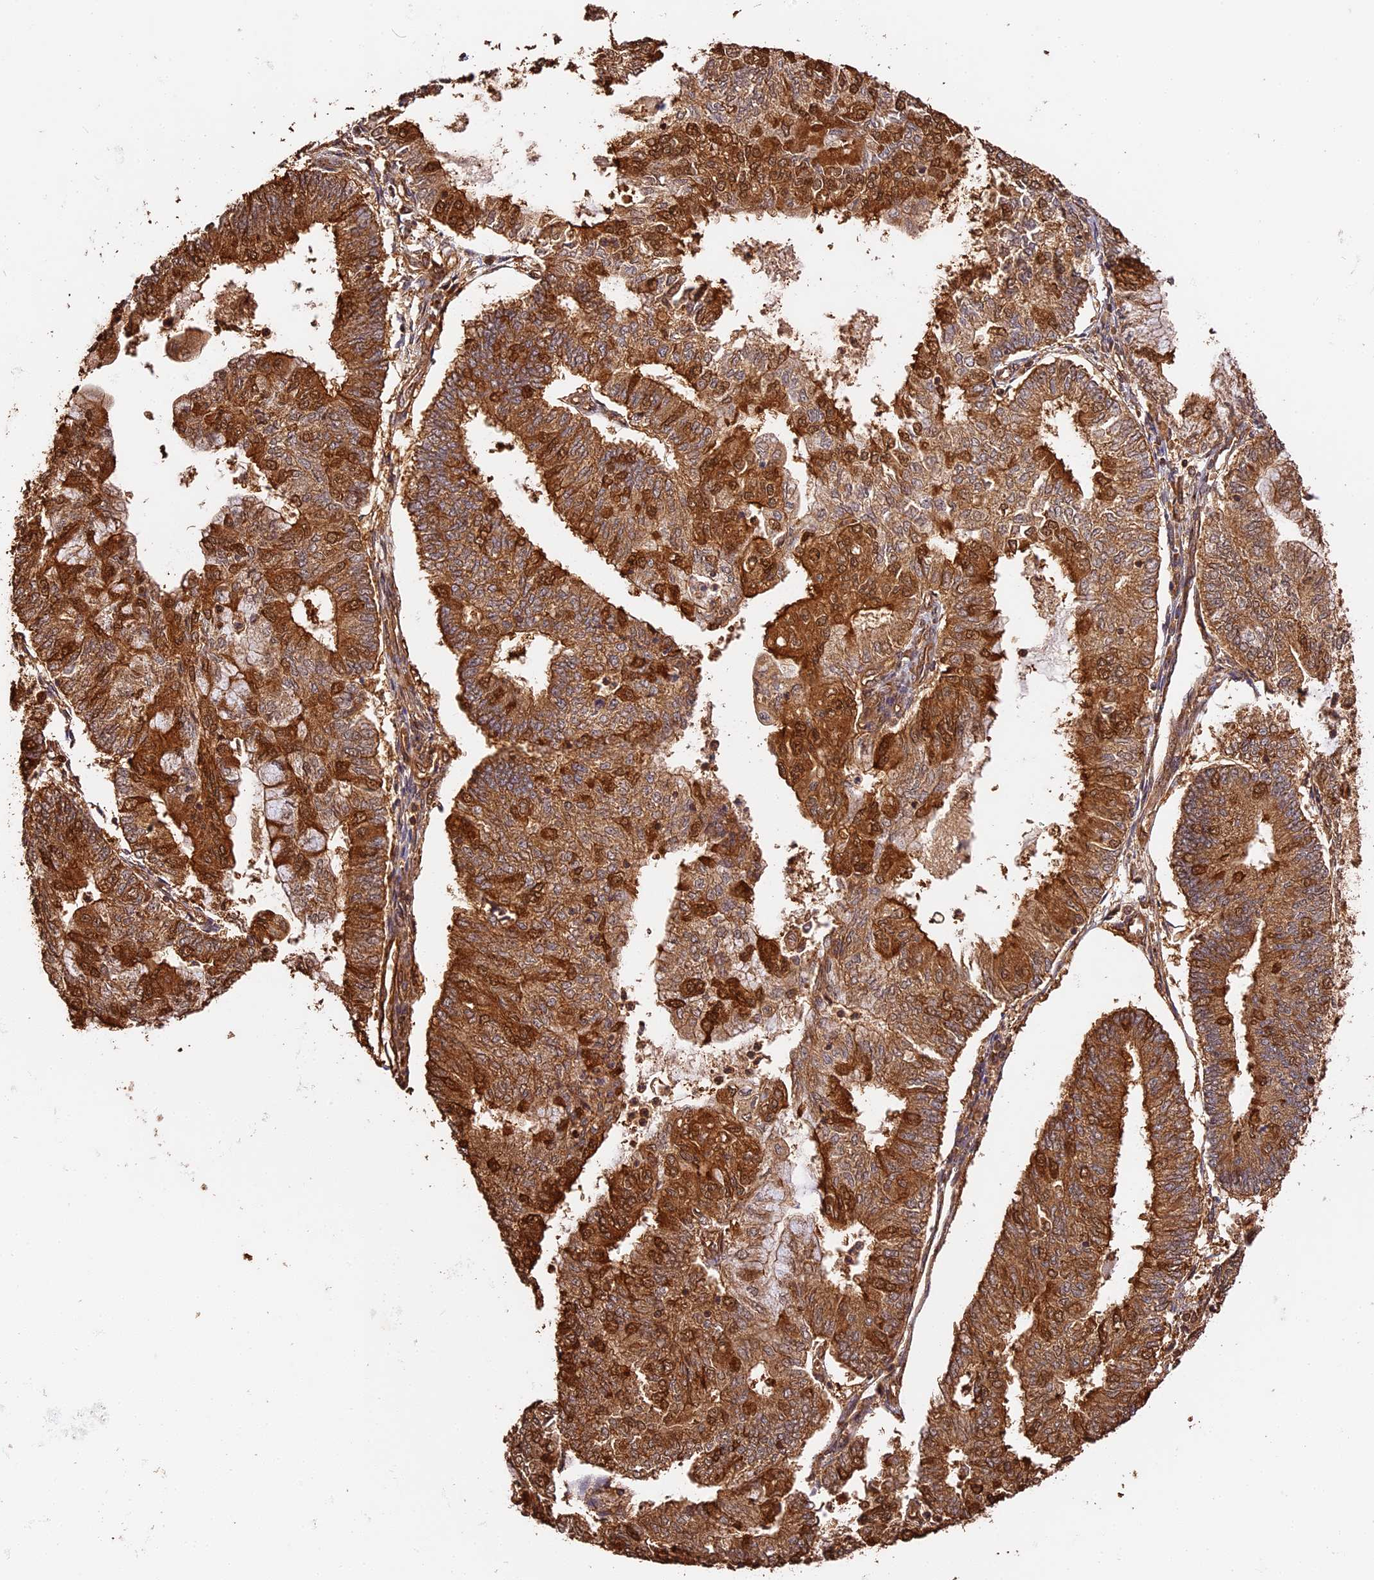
{"staining": {"intensity": "moderate", "quantity": ">75%", "location": "cytoplasmic/membranous"}, "tissue": "endometrial cancer", "cell_type": "Tumor cells", "image_type": "cancer", "snomed": [{"axis": "morphology", "description": "Adenocarcinoma, NOS"}, {"axis": "topography", "description": "Endometrium"}], "caption": "A brown stain highlights moderate cytoplasmic/membranous expression of a protein in human endometrial adenocarcinoma tumor cells.", "gene": "PPP1R37", "patient": {"sex": "female", "age": 59}}